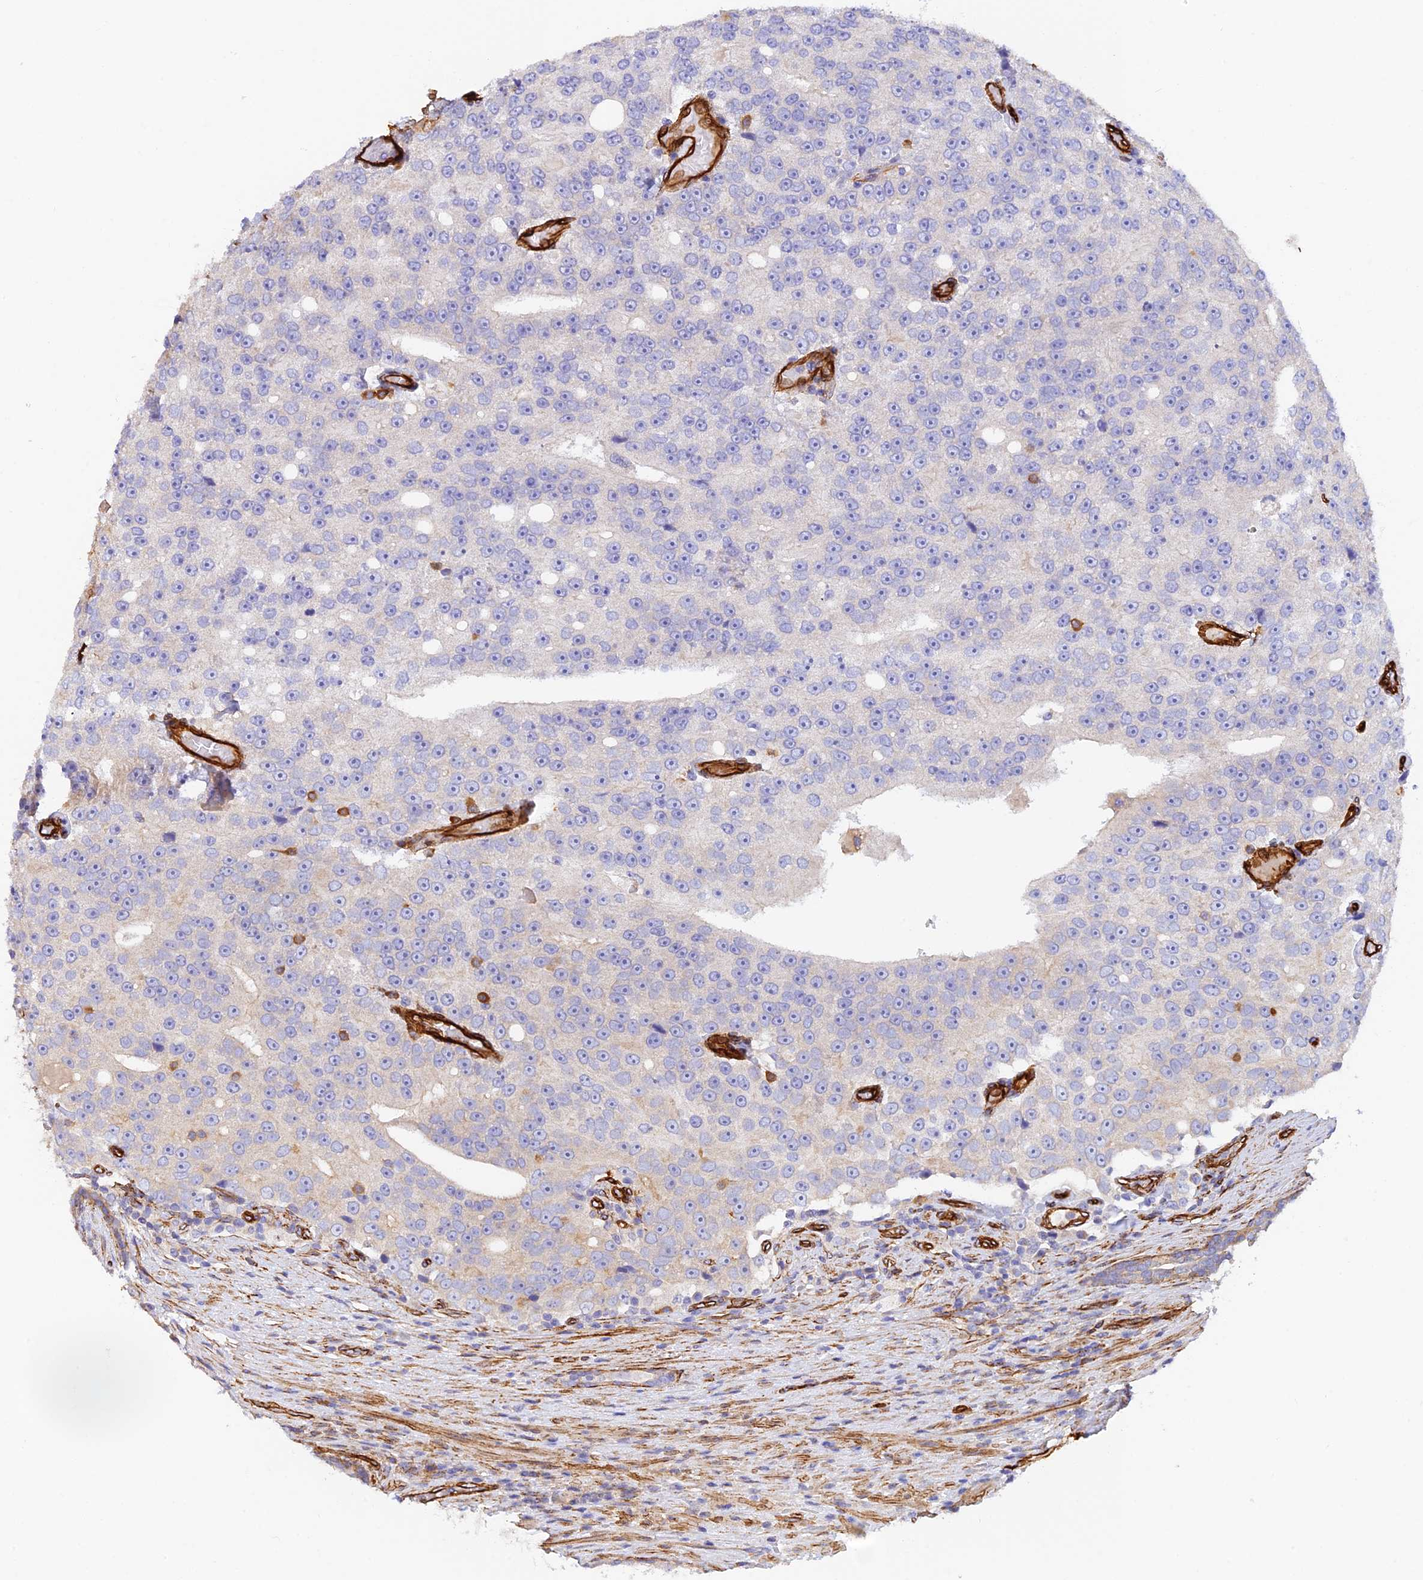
{"staining": {"intensity": "negative", "quantity": "none", "location": "none"}, "tissue": "prostate cancer", "cell_type": "Tumor cells", "image_type": "cancer", "snomed": [{"axis": "morphology", "description": "Adenocarcinoma, High grade"}, {"axis": "topography", "description": "Prostate"}], "caption": "There is no significant staining in tumor cells of high-grade adenocarcinoma (prostate).", "gene": "MYO9A", "patient": {"sex": "male", "age": 70}}